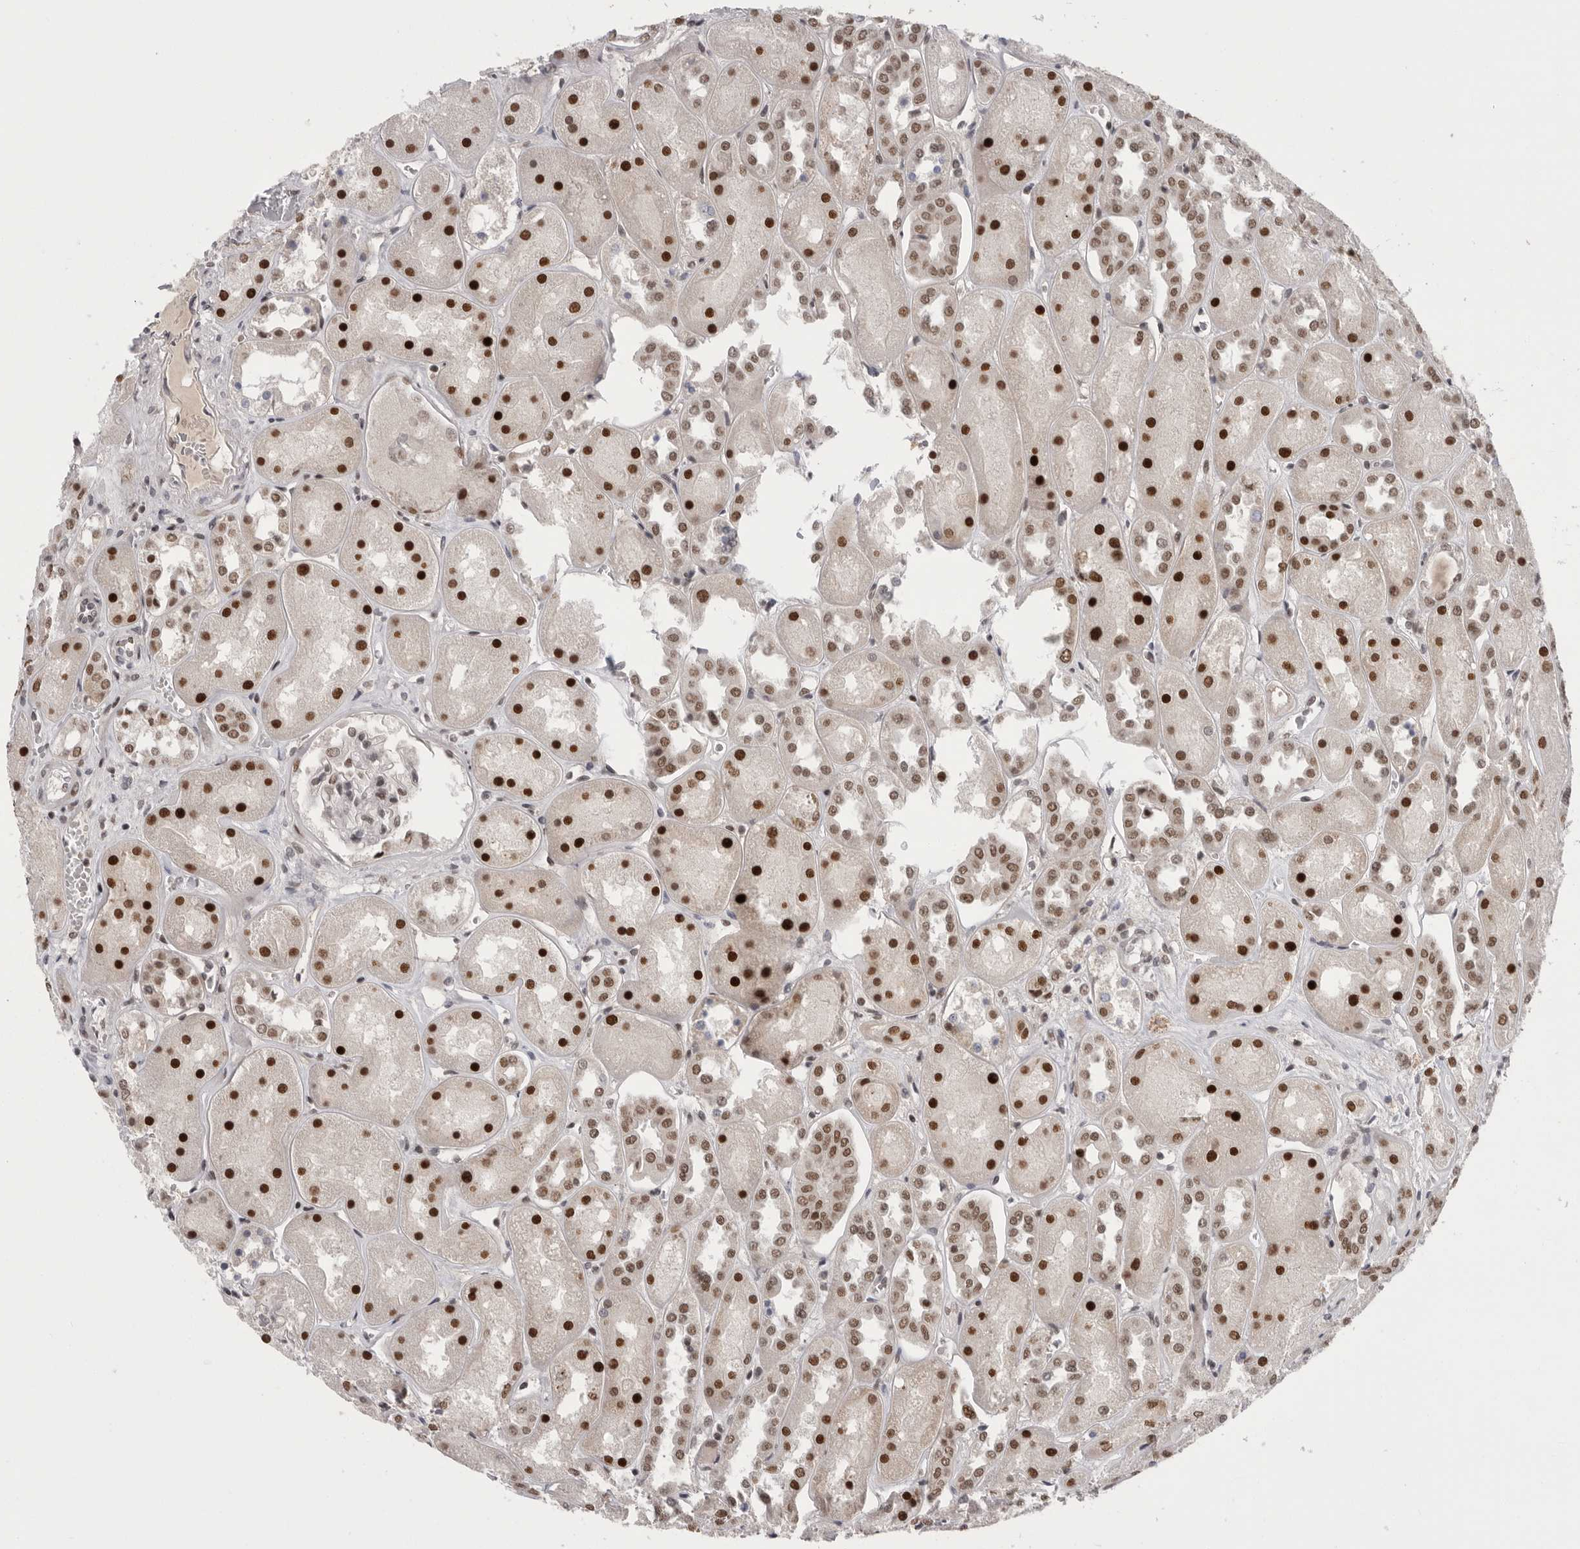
{"staining": {"intensity": "moderate", "quantity": ">75%", "location": "nuclear"}, "tissue": "kidney", "cell_type": "Cells in glomeruli", "image_type": "normal", "snomed": [{"axis": "morphology", "description": "Normal tissue, NOS"}, {"axis": "topography", "description": "Kidney"}], "caption": "Cells in glomeruli show medium levels of moderate nuclear staining in about >75% of cells in unremarkable human kidney. Ihc stains the protein of interest in brown and the nuclei are stained blue.", "gene": "POU5F1", "patient": {"sex": "male", "age": 70}}